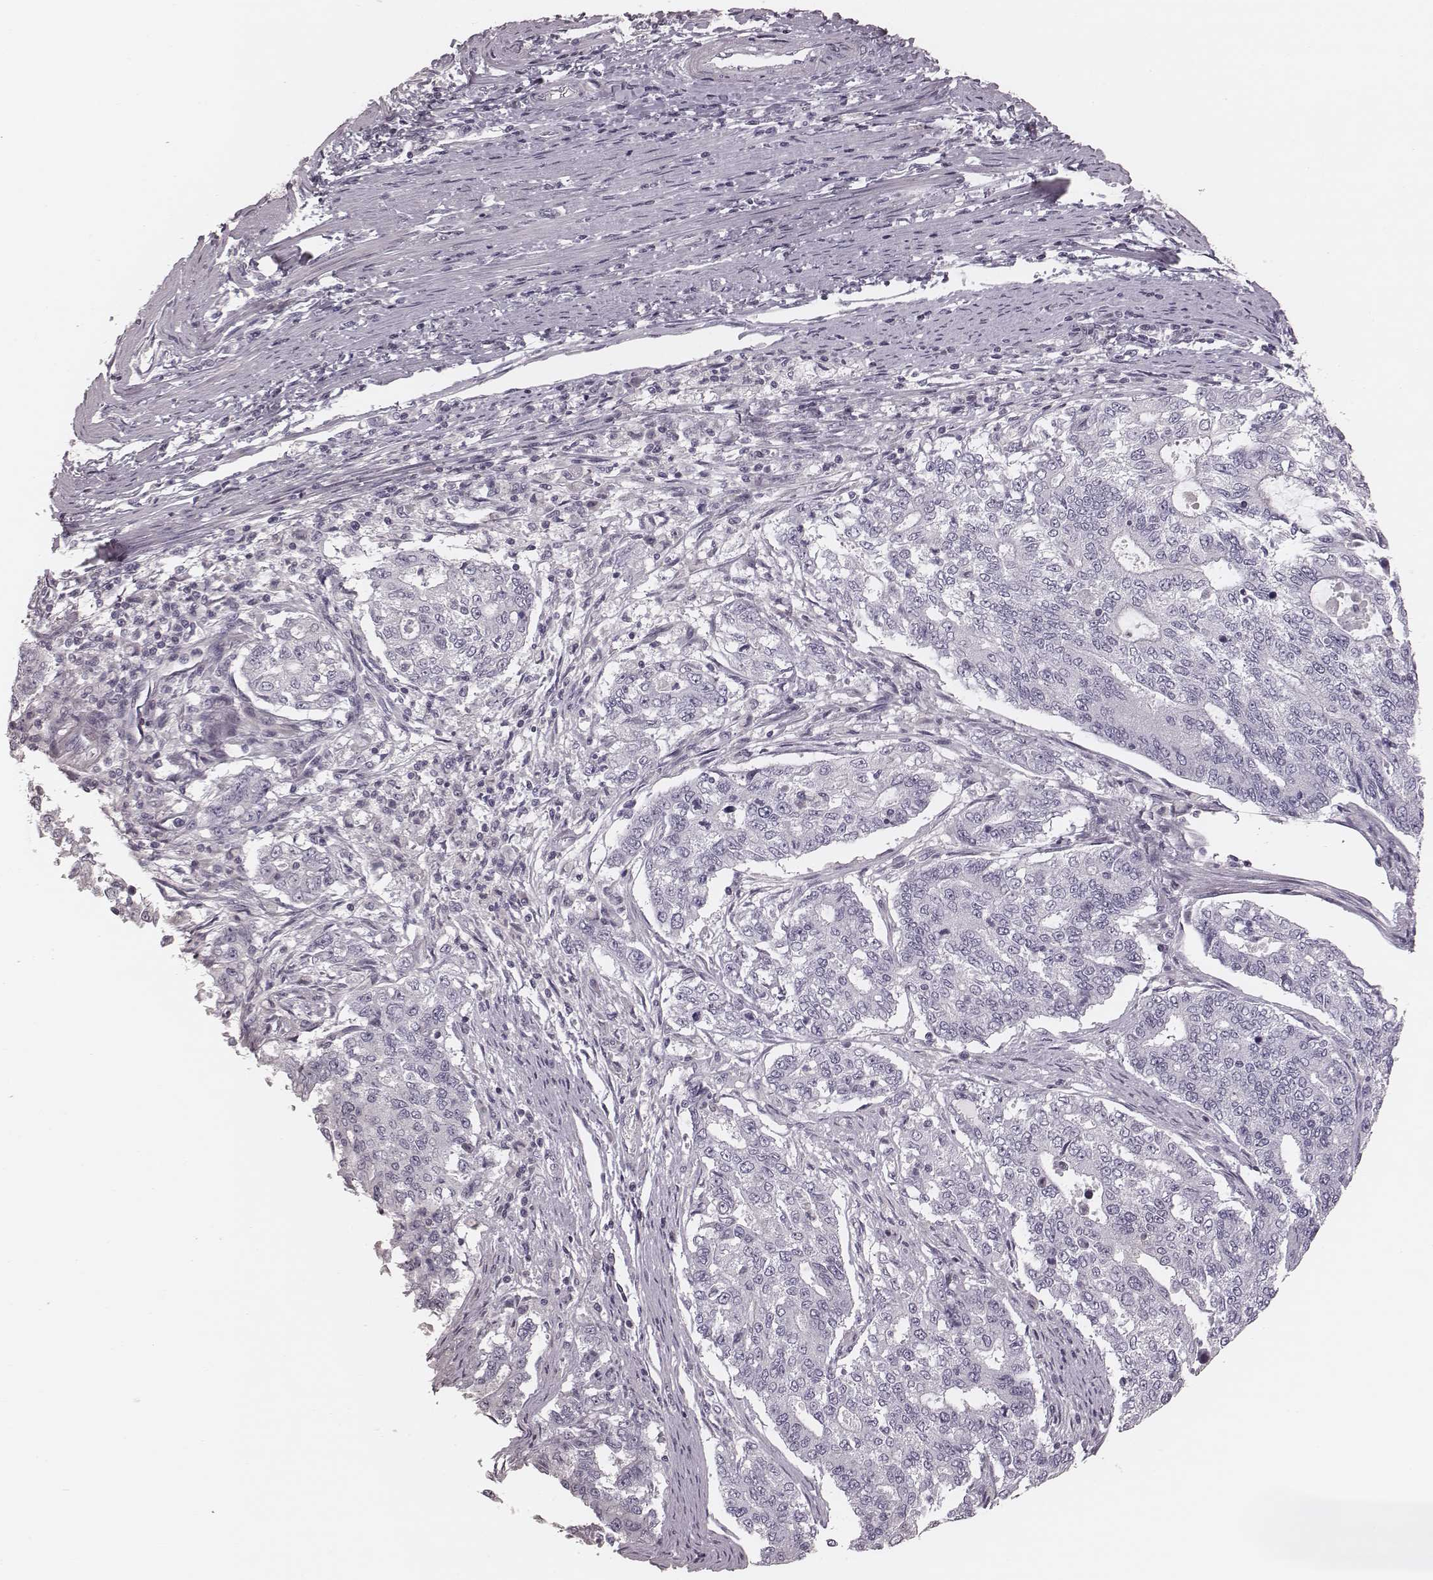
{"staining": {"intensity": "negative", "quantity": "none", "location": "none"}, "tissue": "endometrial cancer", "cell_type": "Tumor cells", "image_type": "cancer", "snomed": [{"axis": "morphology", "description": "Adenocarcinoma, NOS"}, {"axis": "topography", "description": "Uterus"}], "caption": "This is an immunohistochemistry (IHC) photomicrograph of human endometrial cancer (adenocarcinoma). There is no positivity in tumor cells.", "gene": "S100Z", "patient": {"sex": "female", "age": 59}}